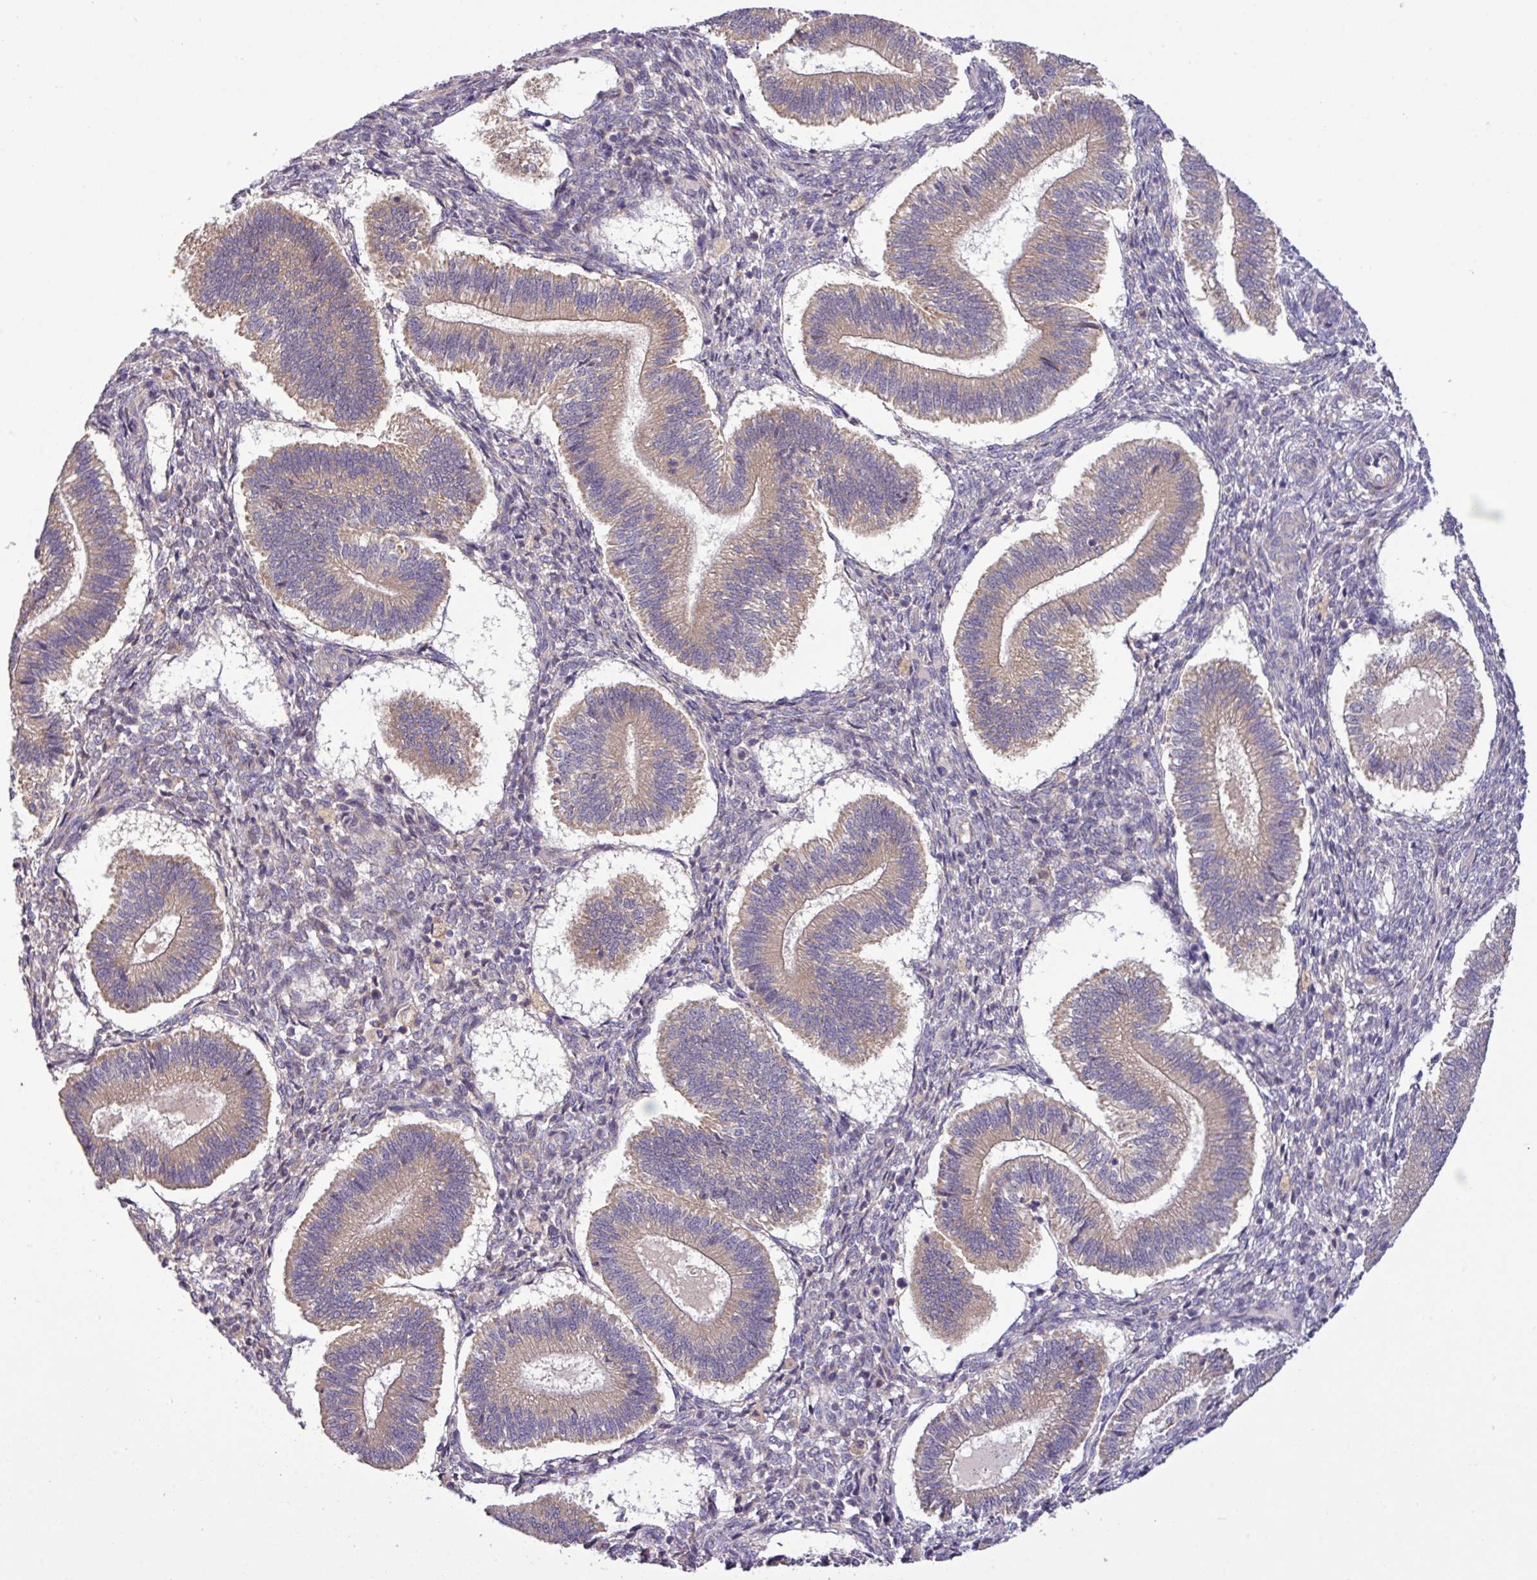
{"staining": {"intensity": "weak", "quantity": "25%-75%", "location": "cytoplasmic/membranous"}, "tissue": "endometrium", "cell_type": "Cells in endometrial stroma", "image_type": "normal", "snomed": [{"axis": "morphology", "description": "Normal tissue, NOS"}, {"axis": "topography", "description": "Endometrium"}], "caption": "Immunohistochemistry (DAB) staining of normal human endometrium shows weak cytoplasmic/membranous protein positivity in approximately 25%-75% of cells in endometrial stroma. (brown staining indicates protein expression, while blue staining denotes nuclei).", "gene": "TM2D2", "patient": {"sex": "female", "age": 25}}